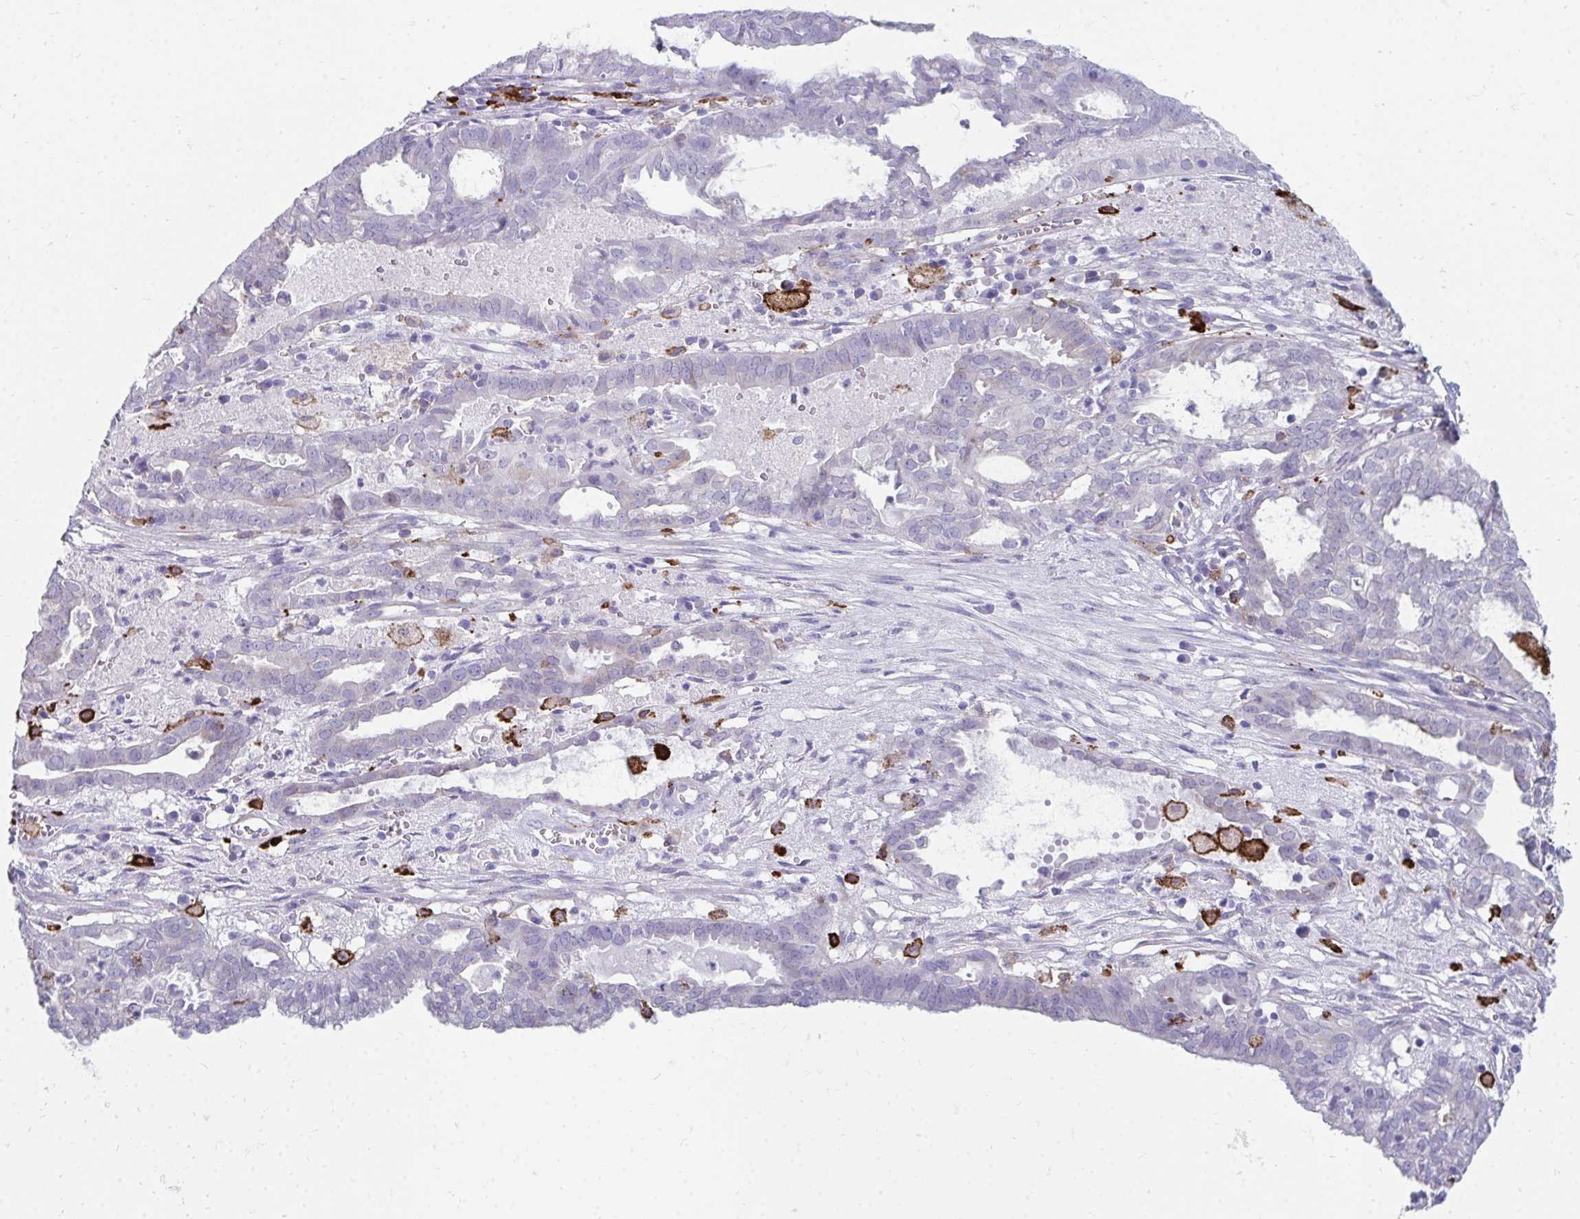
{"staining": {"intensity": "negative", "quantity": "none", "location": "none"}, "tissue": "ovarian cancer", "cell_type": "Tumor cells", "image_type": "cancer", "snomed": [{"axis": "morphology", "description": "Carcinoma, endometroid"}, {"axis": "topography", "description": "Ovary"}], "caption": "The image reveals no significant expression in tumor cells of ovarian cancer (endometroid carcinoma). (Brightfield microscopy of DAB immunohistochemistry at high magnification).", "gene": "CD163", "patient": {"sex": "female", "age": 64}}